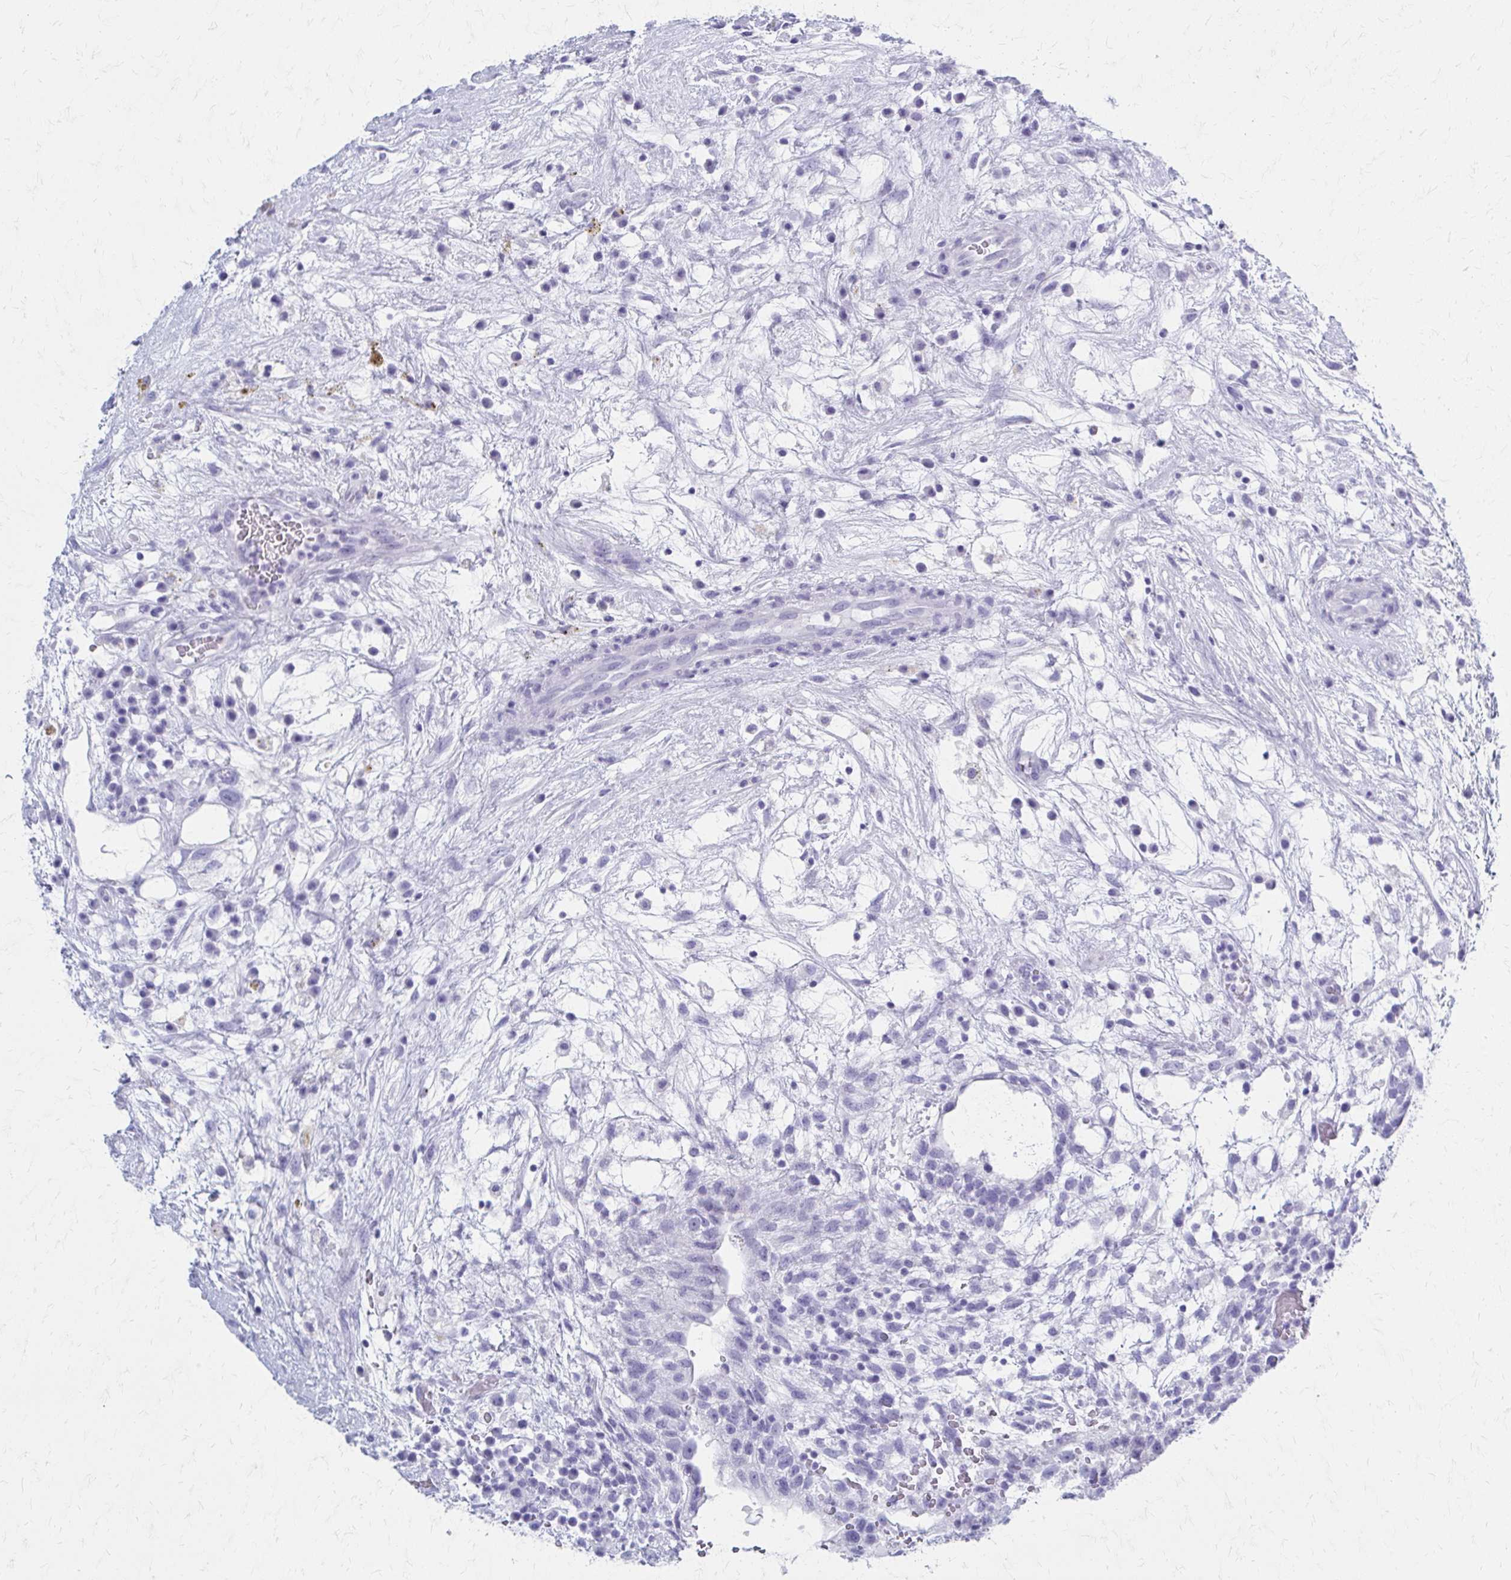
{"staining": {"intensity": "negative", "quantity": "none", "location": "none"}, "tissue": "testis cancer", "cell_type": "Tumor cells", "image_type": "cancer", "snomed": [{"axis": "morphology", "description": "Normal tissue, NOS"}, {"axis": "morphology", "description": "Carcinoma, Embryonal, NOS"}, {"axis": "topography", "description": "Testis"}], "caption": "Tumor cells show no significant expression in testis embryonal carcinoma.", "gene": "CELF5", "patient": {"sex": "male", "age": 32}}